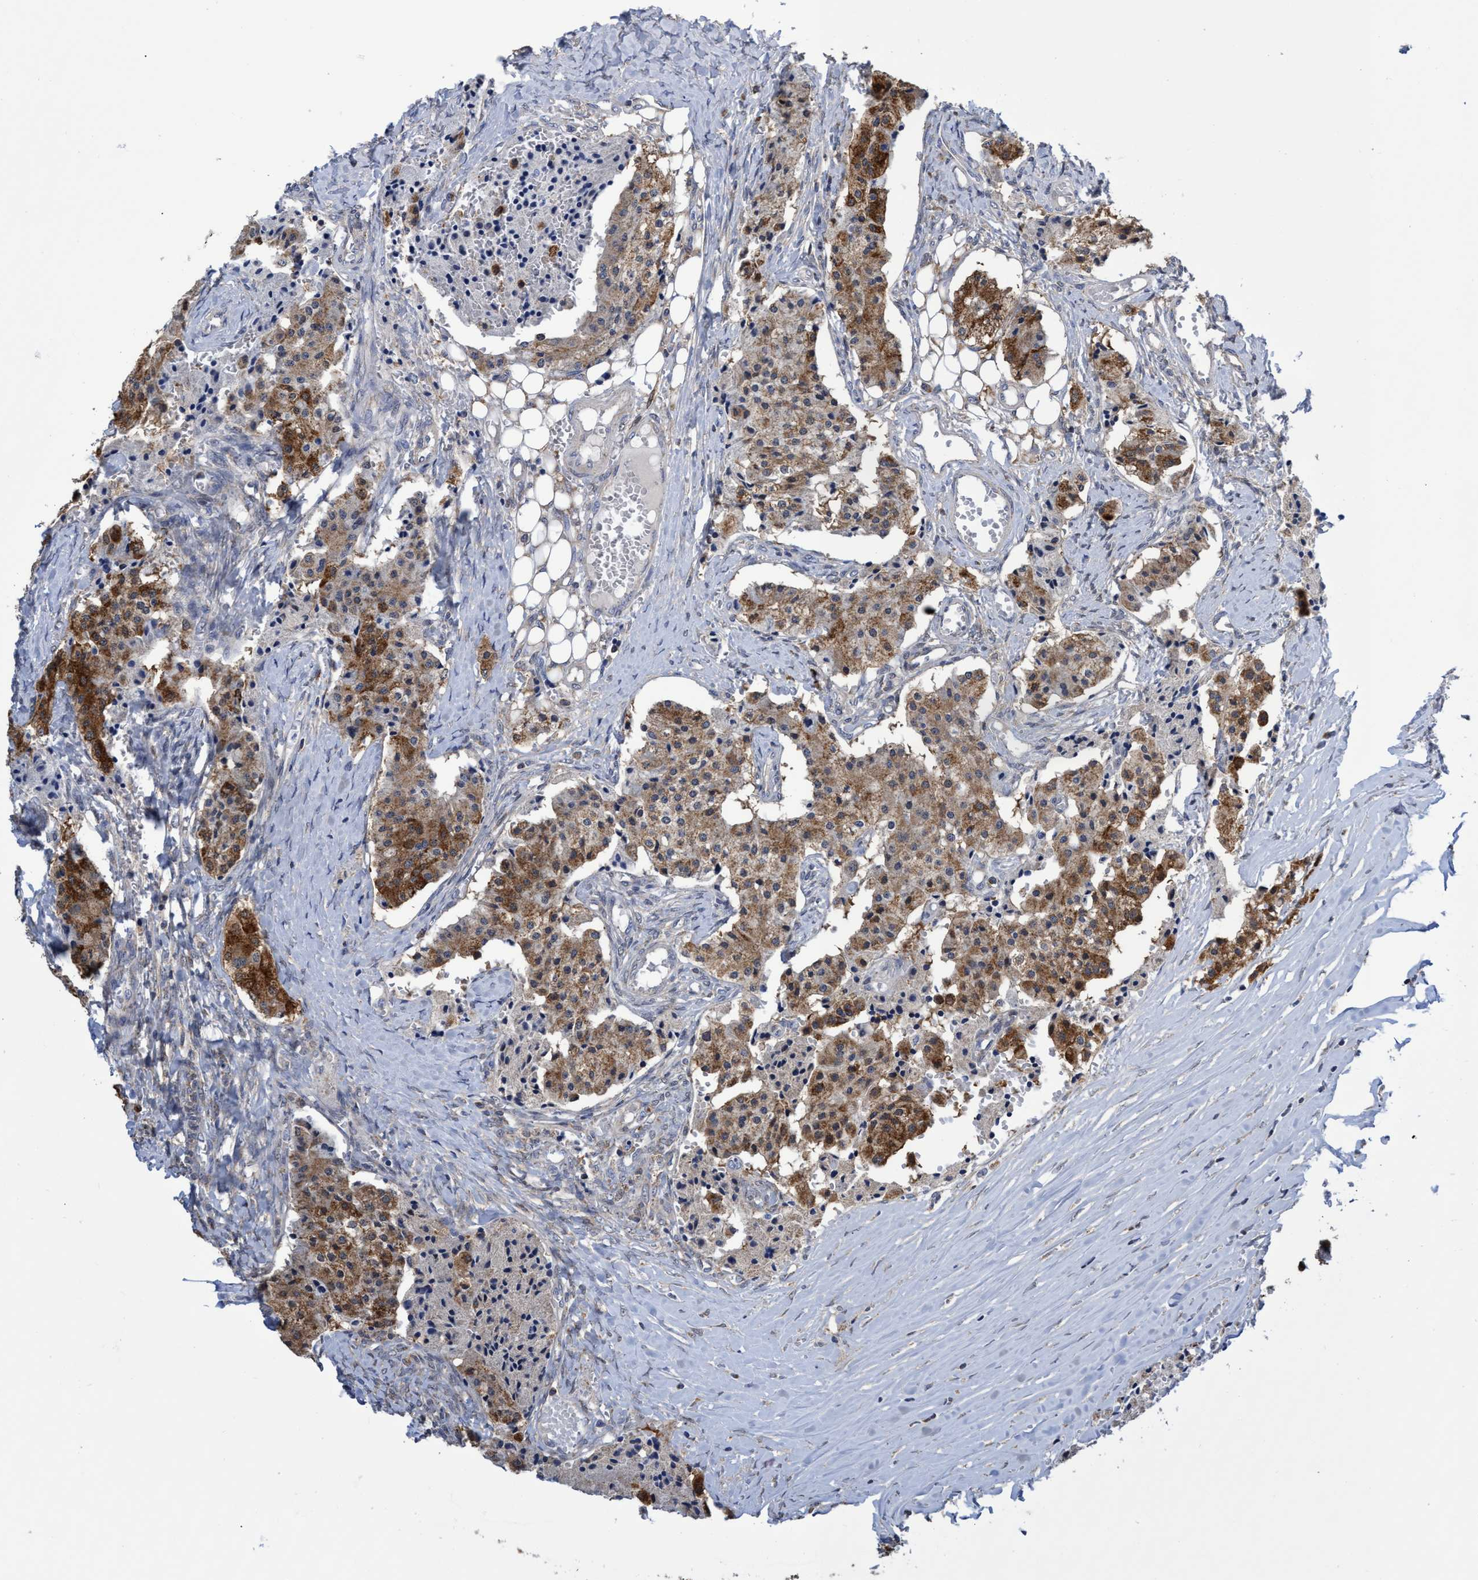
{"staining": {"intensity": "strong", "quantity": "25%-75%", "location": "cytoplasmic/membranous"}, "tissue": "carcinoid", "cell_type": "Tumor cells", "image_type": "cancer", "snomed": [{"axis": "morphology", "description": "Carcinoid, malignant, NOS"}, {"axis": "topography", "description": "Colon"}], "caption": "Tumor cells show high levels of strong cytoplasmic/membranous positivity in approximately 25%-75% of cells in human carcinoid (malignant).", "gene": "CRYZ", "patient": {"sex": "female", "age": 52}}